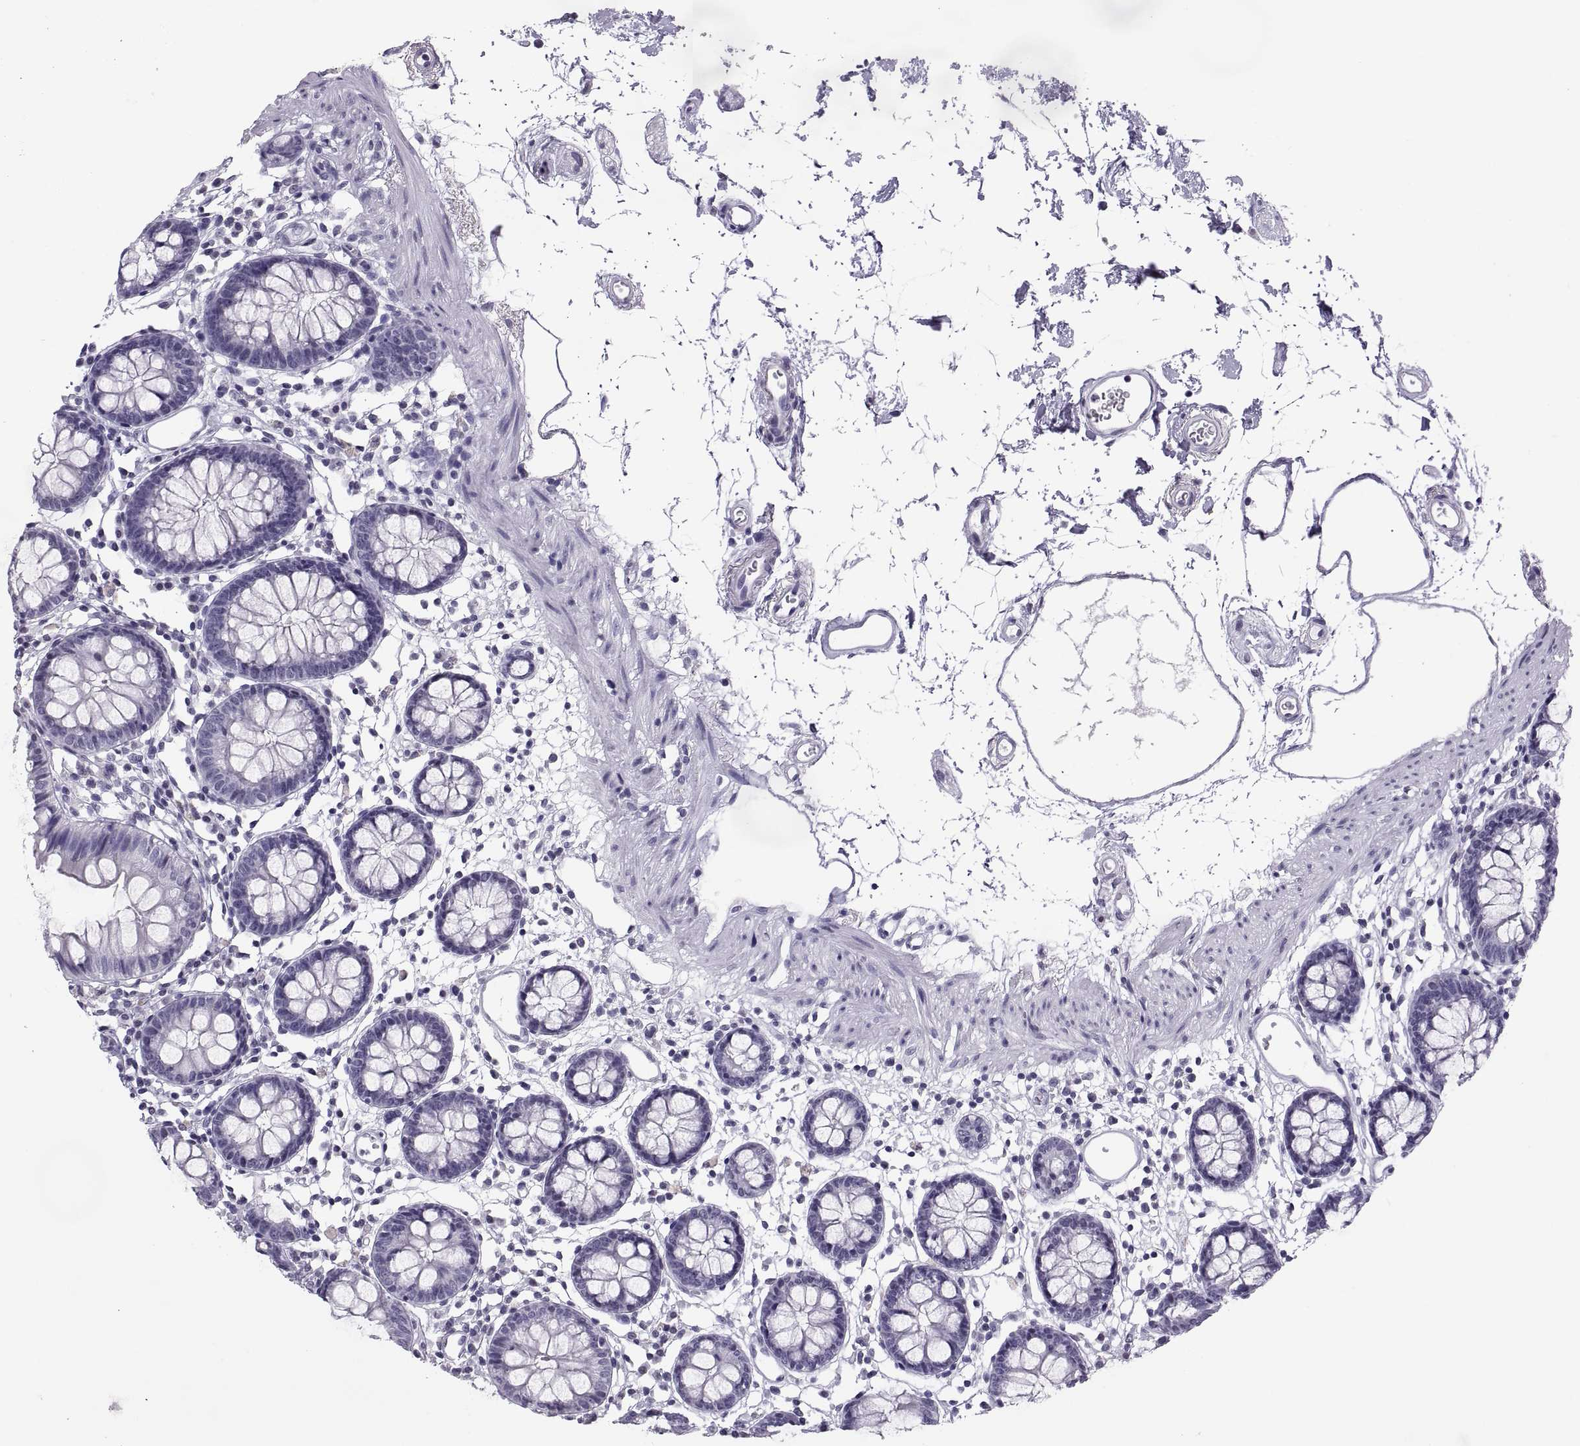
{"staining": {"intensity": "negative", "quantity": "none", "location": "none"}, "tissue": "colon", "cell_type": "Endothelial cells", "image_type": "normal", "snomed": [{"axis": "morphology", "description": "Normal tissue, NOS"}, {"axis": "topography", "description": "Colon"}], "caption": "Immunohistochemical staining of benign colon exhibits no significant staining in endothelial cells.", "gene": "CARTPT", "patient": {"sex": "female", "age": 84}}